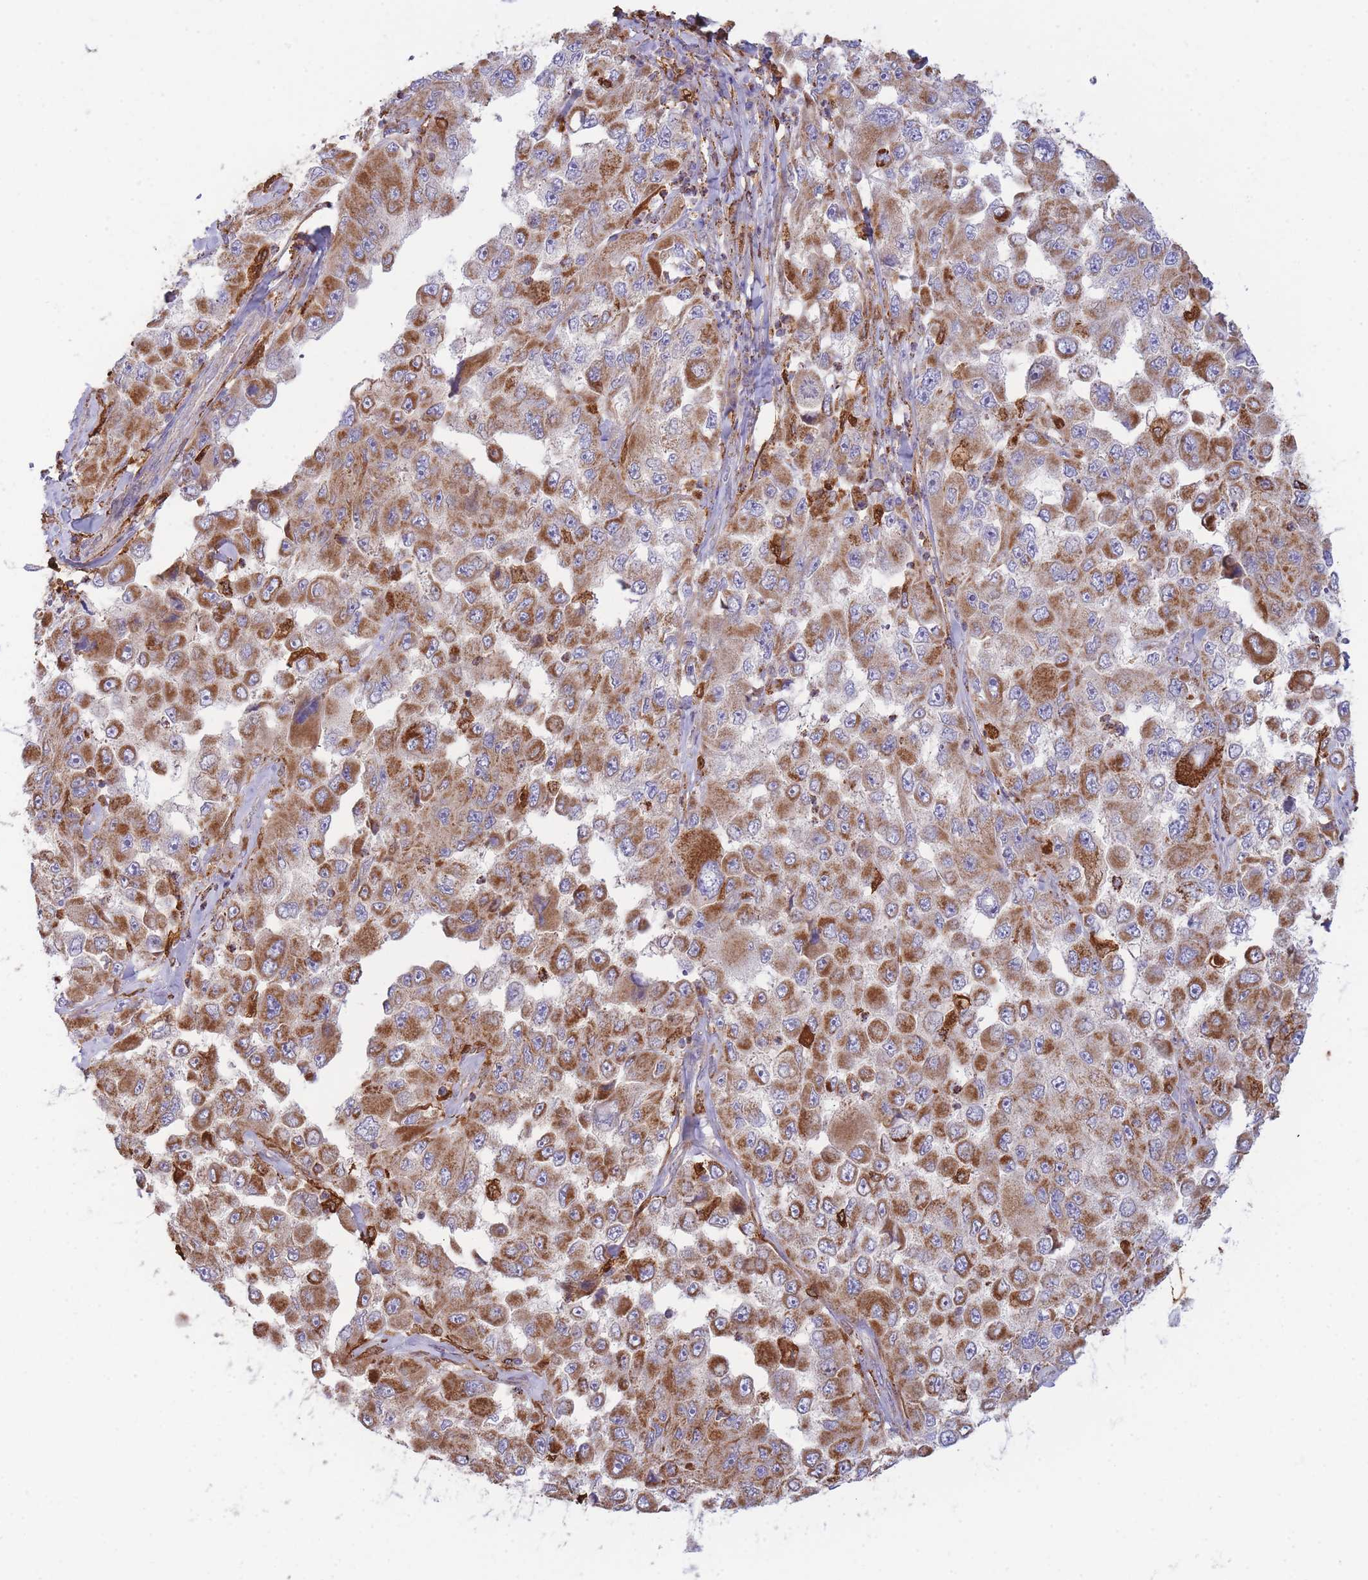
{"staining": {"intensity": "strong", "quantity": ">75%", "location": "cytoplasmic/membranous"}, "tissue": "melanoma", "cell_type": "Tumor cells", "image_type": "cancer", "snomed": [{"axis": "morphology", "description": "Malignant melanoma, Metastatic site"}, {"axis": "topography", "description": "Lymph node"}], "caption": "Brown immunohistochemical staining in human melanoma exhibits strong cytoplasmic/membranous staining in approximately >75% of tumor cells. Using DAB (3,3'-diaminobenzidine) (brown) and hematoxylin (blue) stains, captured at high magnification using brightfield microscopy.", "gene": "MRPL17", "patient": {"sex": "male", "age": 62}}